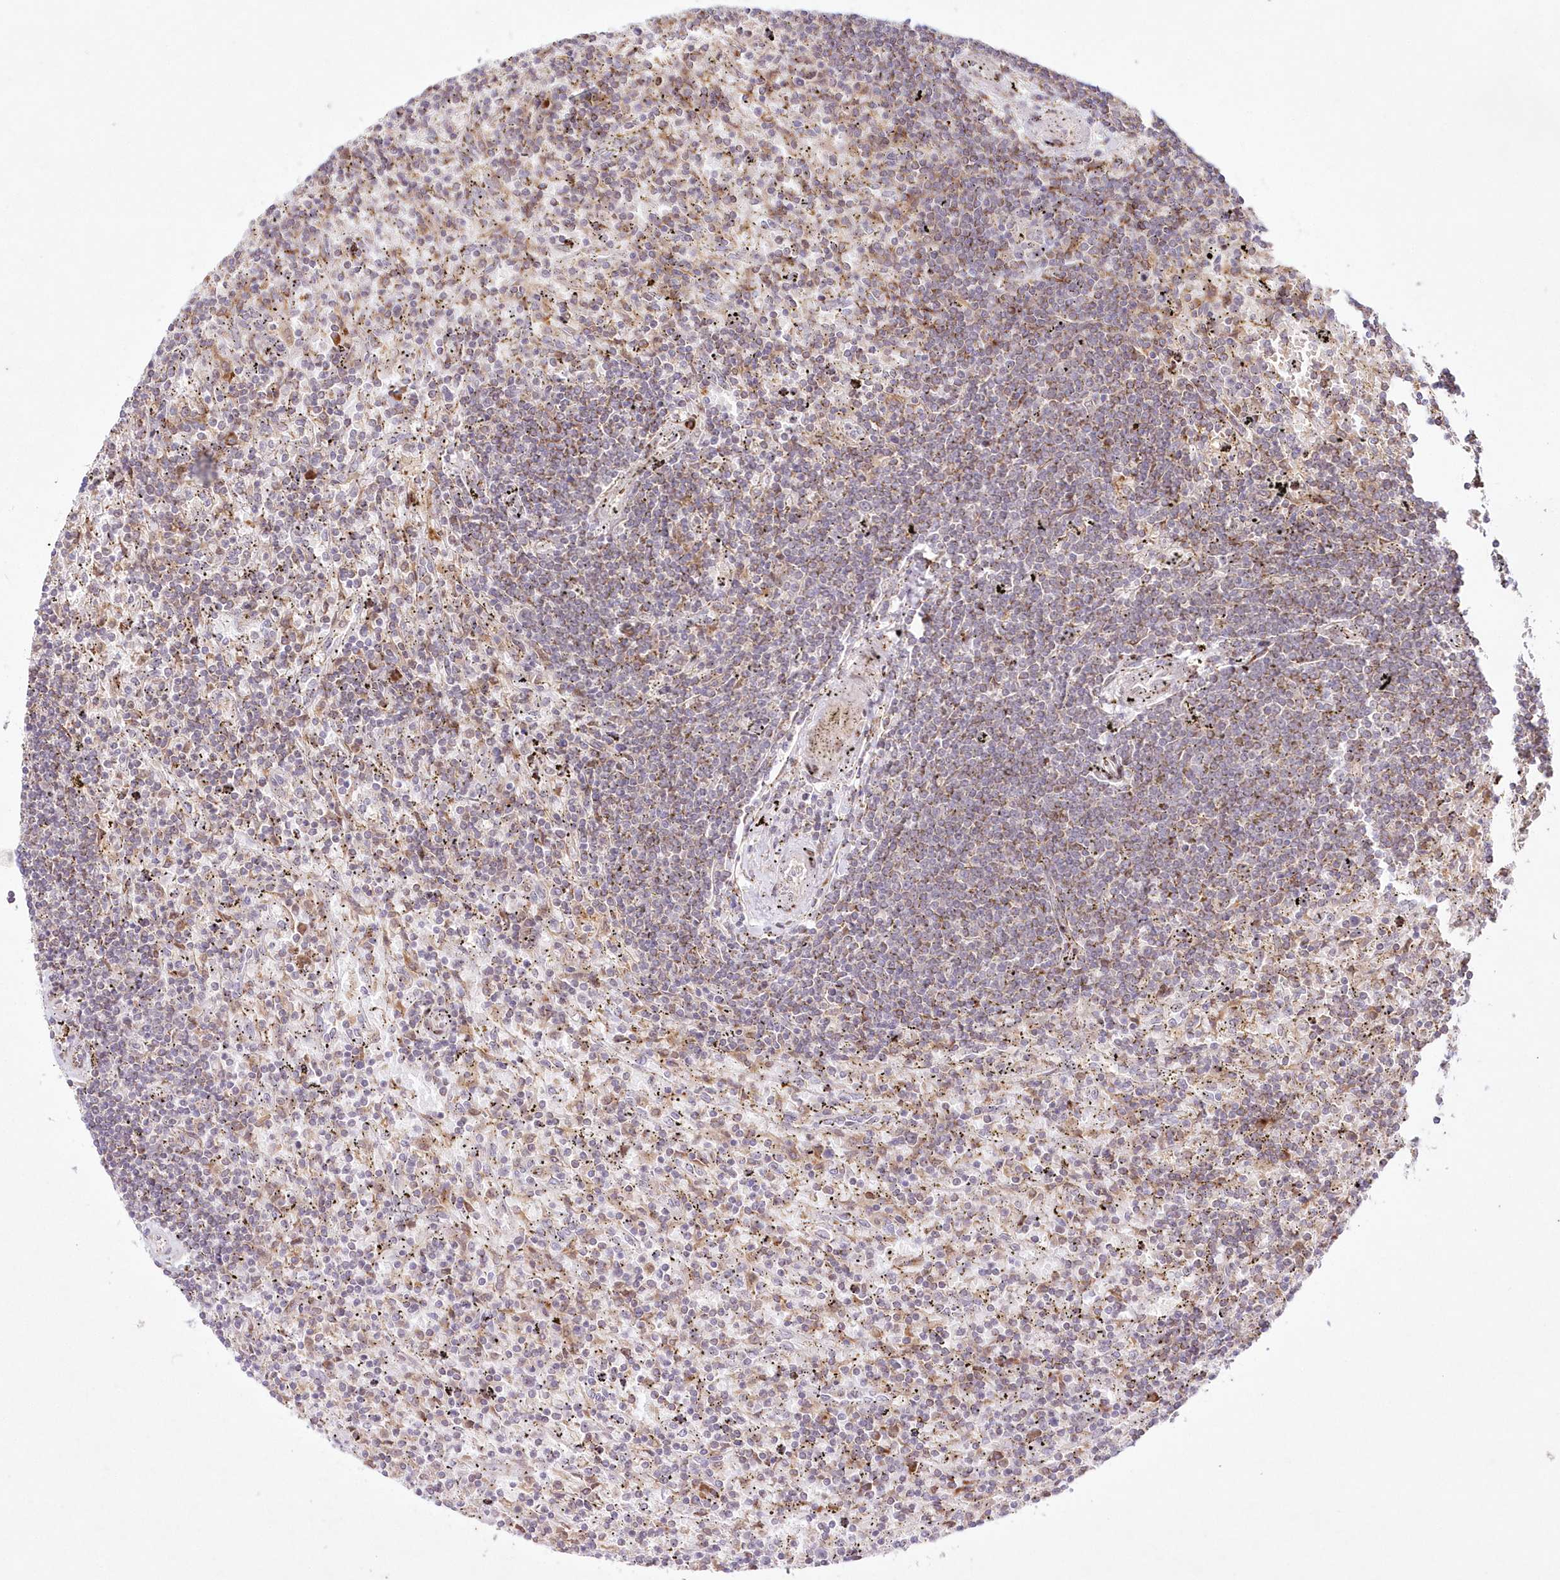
{"staining": {"intensity": "weak", "quantity": "25%-75%", "location": "cytoplasmic/membranous"}, "tissue": "lymphoma", "cell_type": "Tumor cells", "image_type": "cancer", "snomed": [{"axis": "morphology", "description": "Malignant lymphoma, non-Hodgkin's type, Low grade"}, {"axis": "topography", "description": "Spleen"}], "caption": "Low-grade malignant lymphoma, non-Hodgkin's type stained with DAB (3,3'-diaminobenzidine) IHC displays low levels of weak cytoplasmic/membranous staining in about 25%-75% of tumor cells. (Brightfield microscopy of DAB IHC at high magnification).", "gene": "LDB1", "patient": {"sex": "male", "age": 76}}